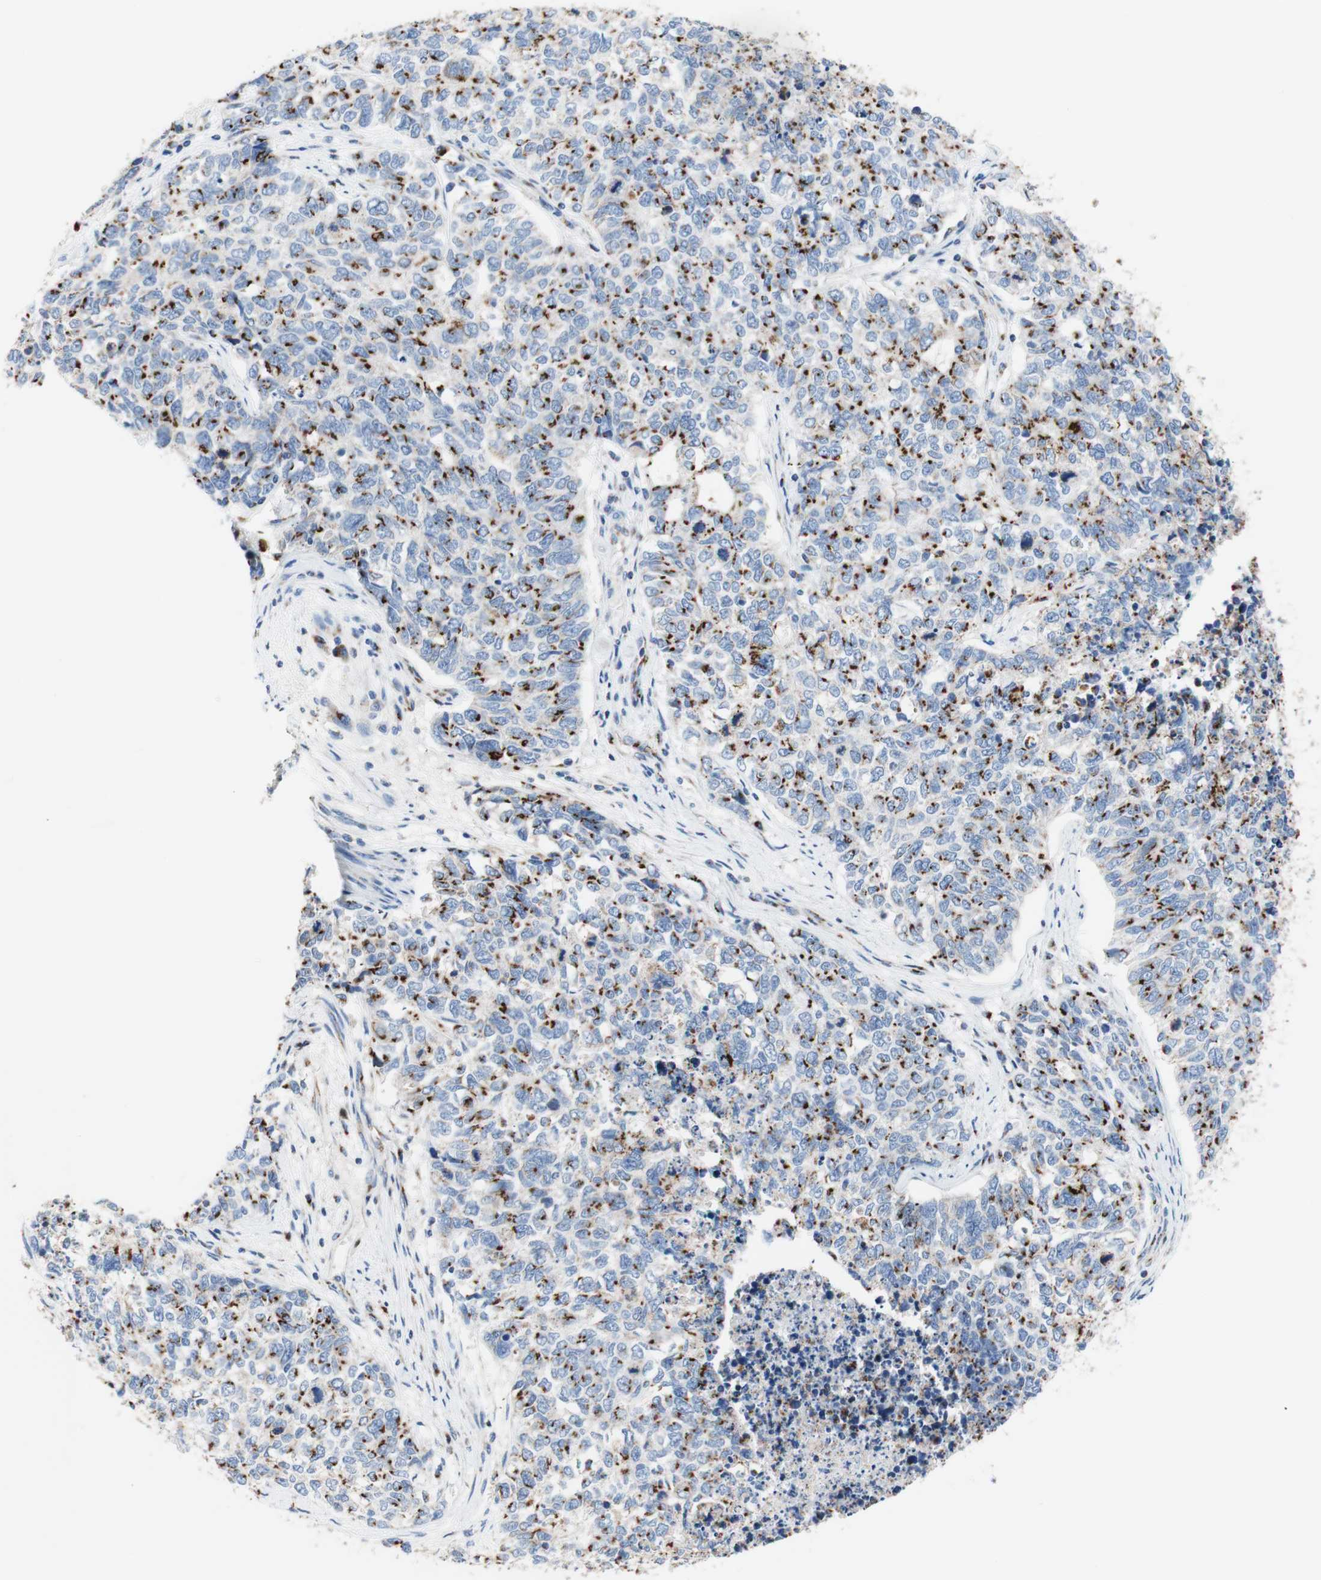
{"staining": {"intensity": "moderate", "quantity": "25%-75%", "location": "cytoplasmic/membranous"}, "tissue": "cervical cancer", "cell_type": "Tumor cells", "image_type": "cancer", "snomed": [{"axis": "morphology", "description": "Squamous cell carcinoma, NOS"}, {"axis": "topography", "description": "Cervix"}], "caption": "Cervical cancer stained for a protein (brown) exhibits moderate cytoplasmic/membranous positive positivity in approximately 25%-75% of tumor cells.", "gene": "GALNT2", "patient": {"sex": "female", "age": 63}}